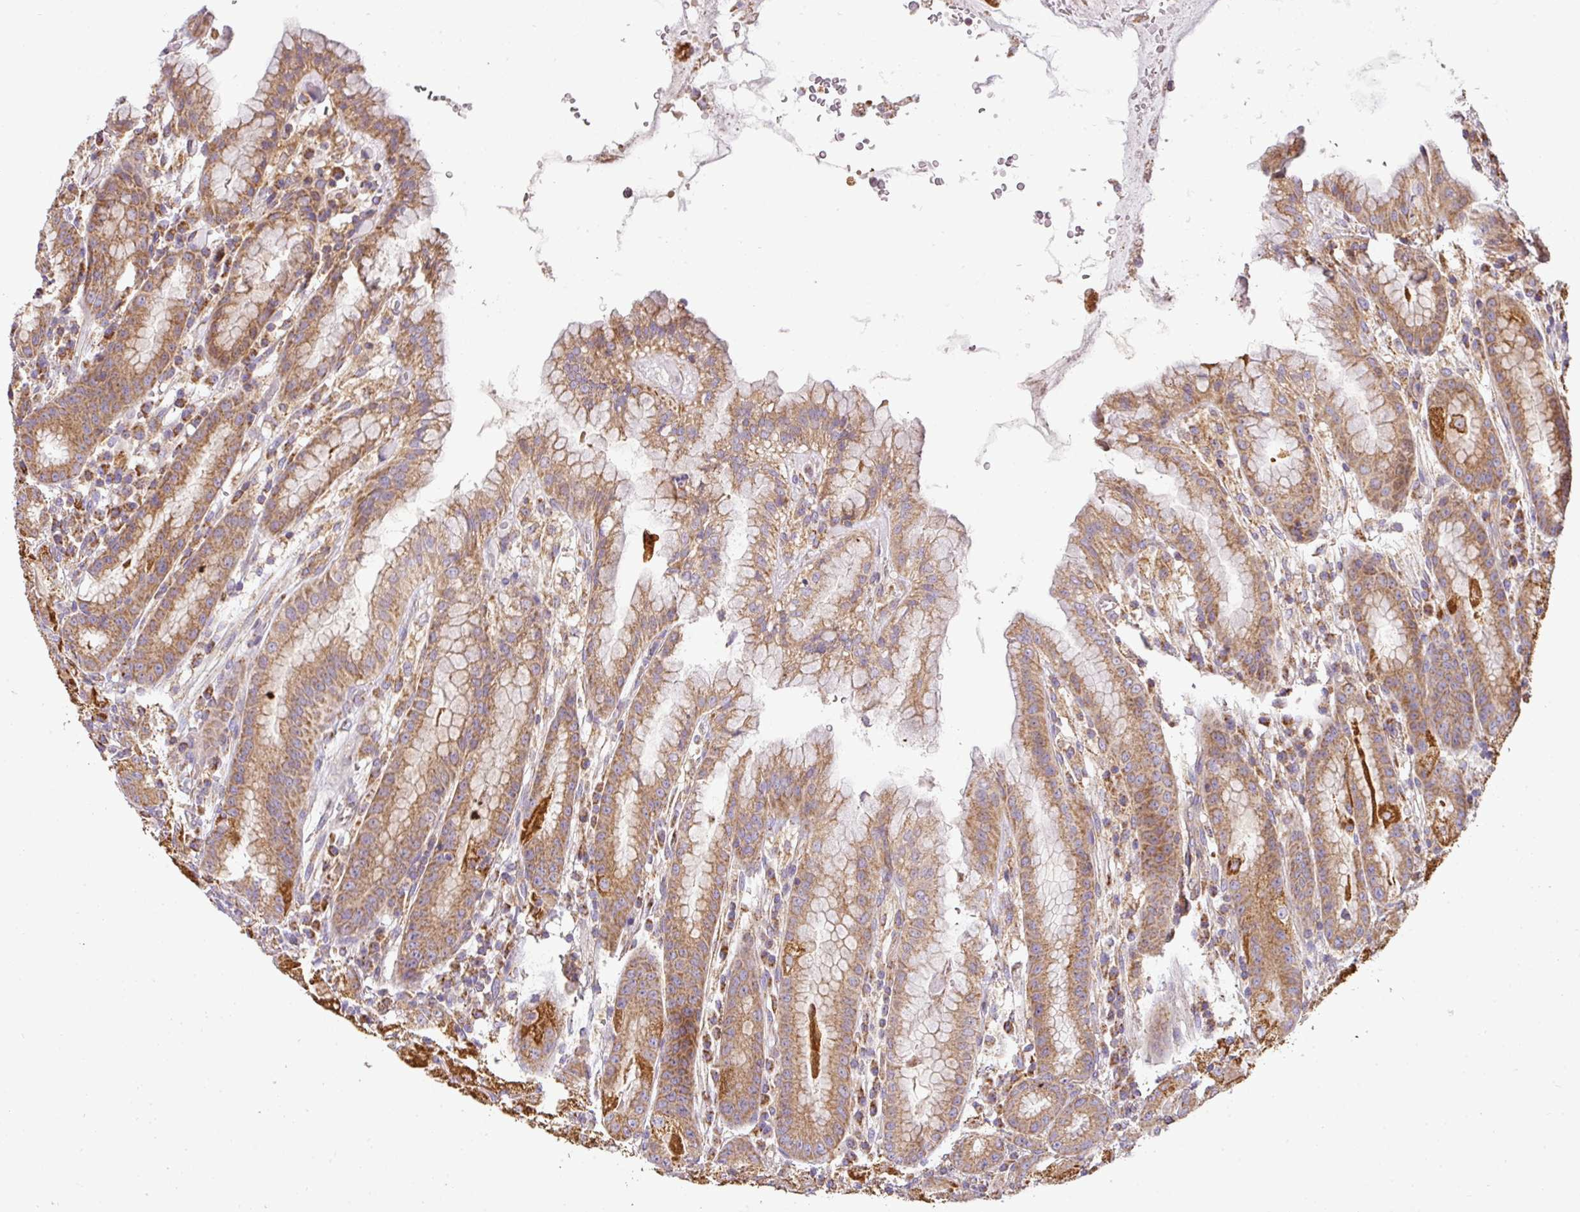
{"staining": {"intensity": "strong", "quantity": ">75%", "location": "cytoplasmic/membranous"}, "tissue": "stomach", "cell_type": "Glandular cells", "image_type": "normal", "snomed": [{"axis": "morphology", "description": "Normal tissue, NOS"}, {"axis": "topography", "description": "Stomach, upper"}], "caption": "IHC micrograph of benign stomach: stomach stained using IHC reveals high levels of strong protein expression localized specifically in the cytoplasmic/membranous of glandular cells, appearing as a cytoplasmic/membranous brown color.", "gene": "ZNF211", "patient": {"sex": "male", "age": 52}}